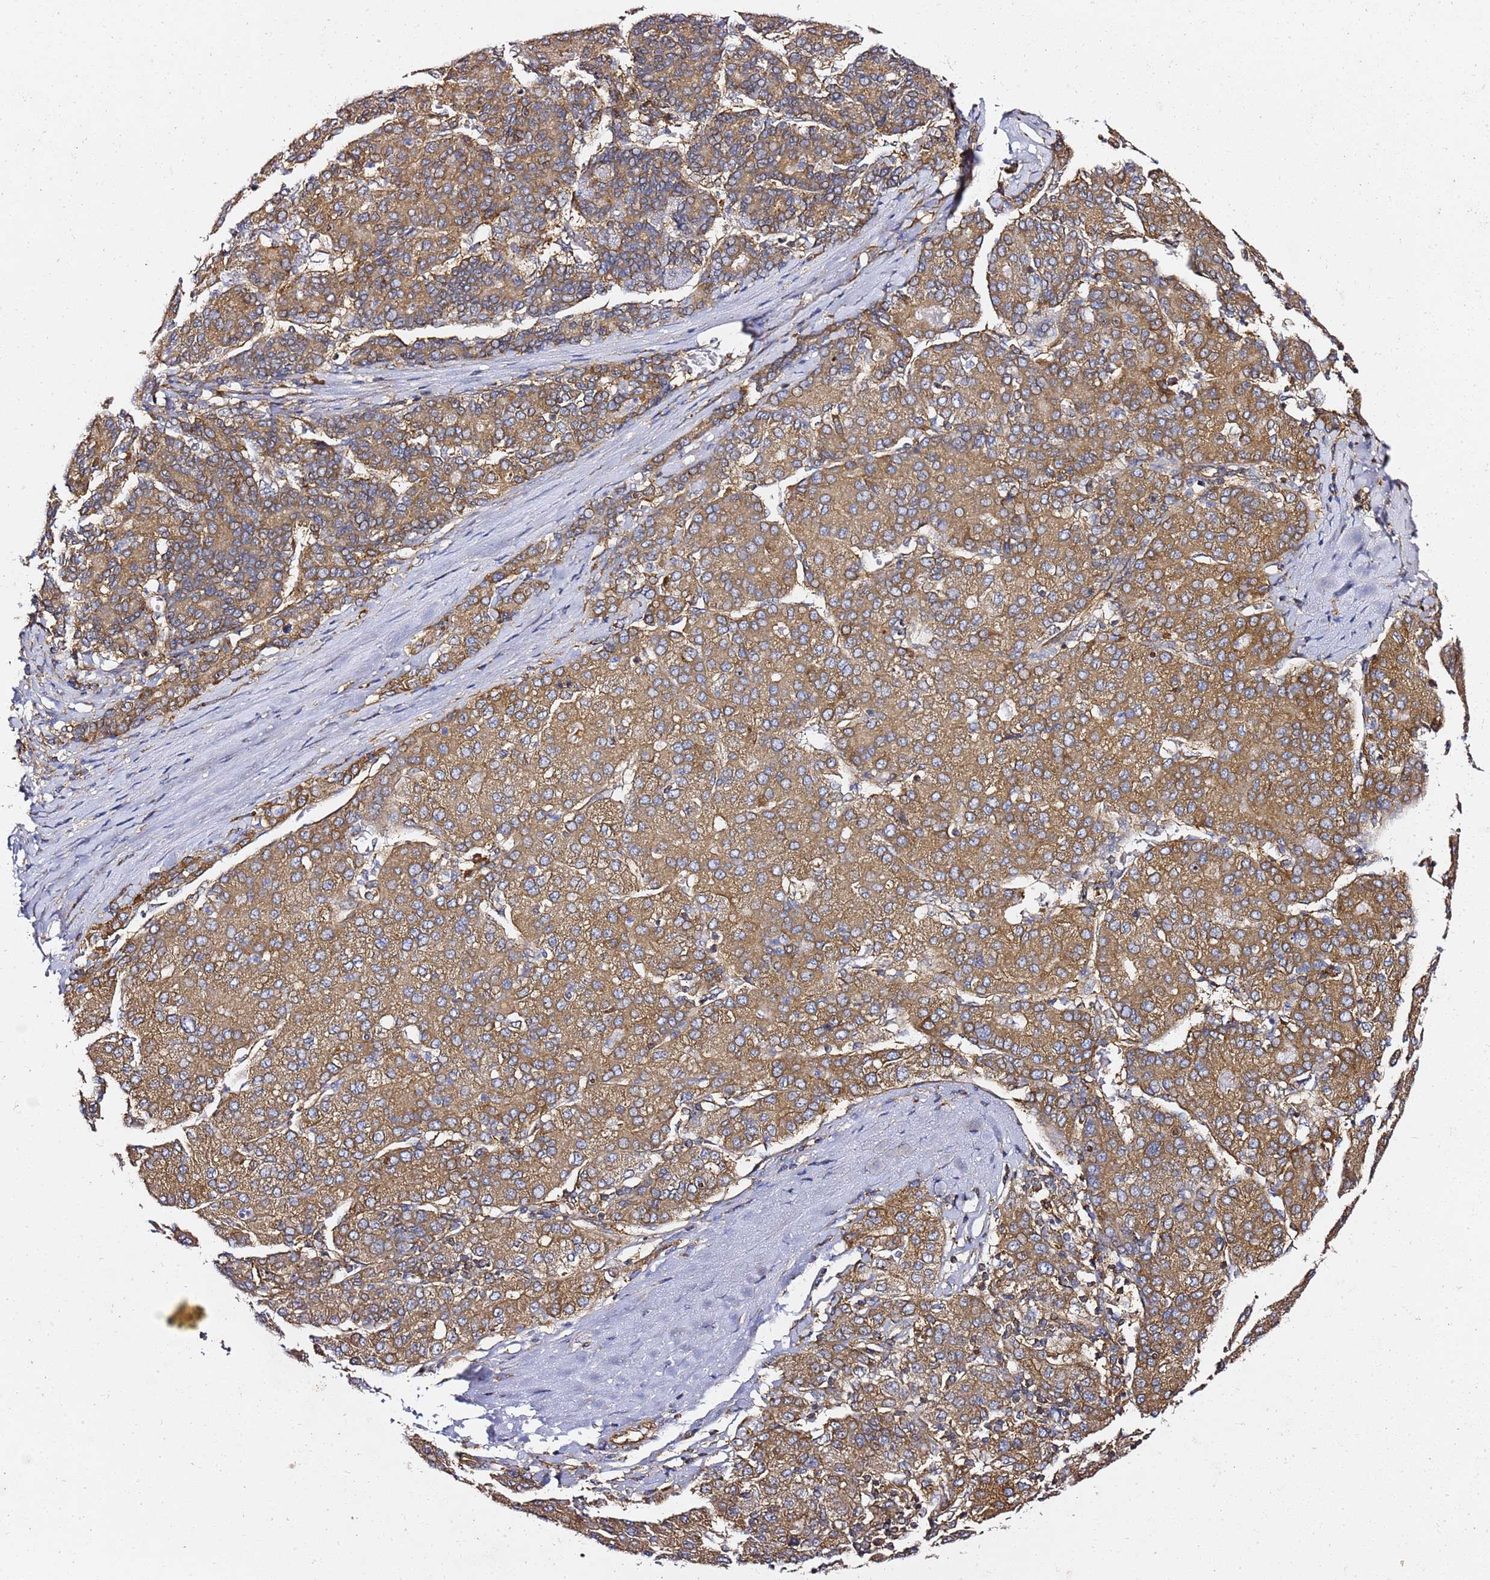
{"staining": {"intensity": "moderate", "quantity": ">75%", "location": "cytoplasmic/membranous"}, "tissue": "liver cancer", "cell_type": "Tumor cells", "image_type": "cancer", "snomed": [{"axis": "morphology", "description": "Carcinoma, Hepatocellular, NOS"}, {"axis": "topography", "description": "Liver"}], "caption": "Liver cancer stained with IHC shows moderate cytoplasmic/membranous expression in about >75% of tumor cells. (DAB IHC, brown staining for protein, blue staining for nuclei).", "gene": "TPST1", "patient": {"sex": "male", "age": 65}}